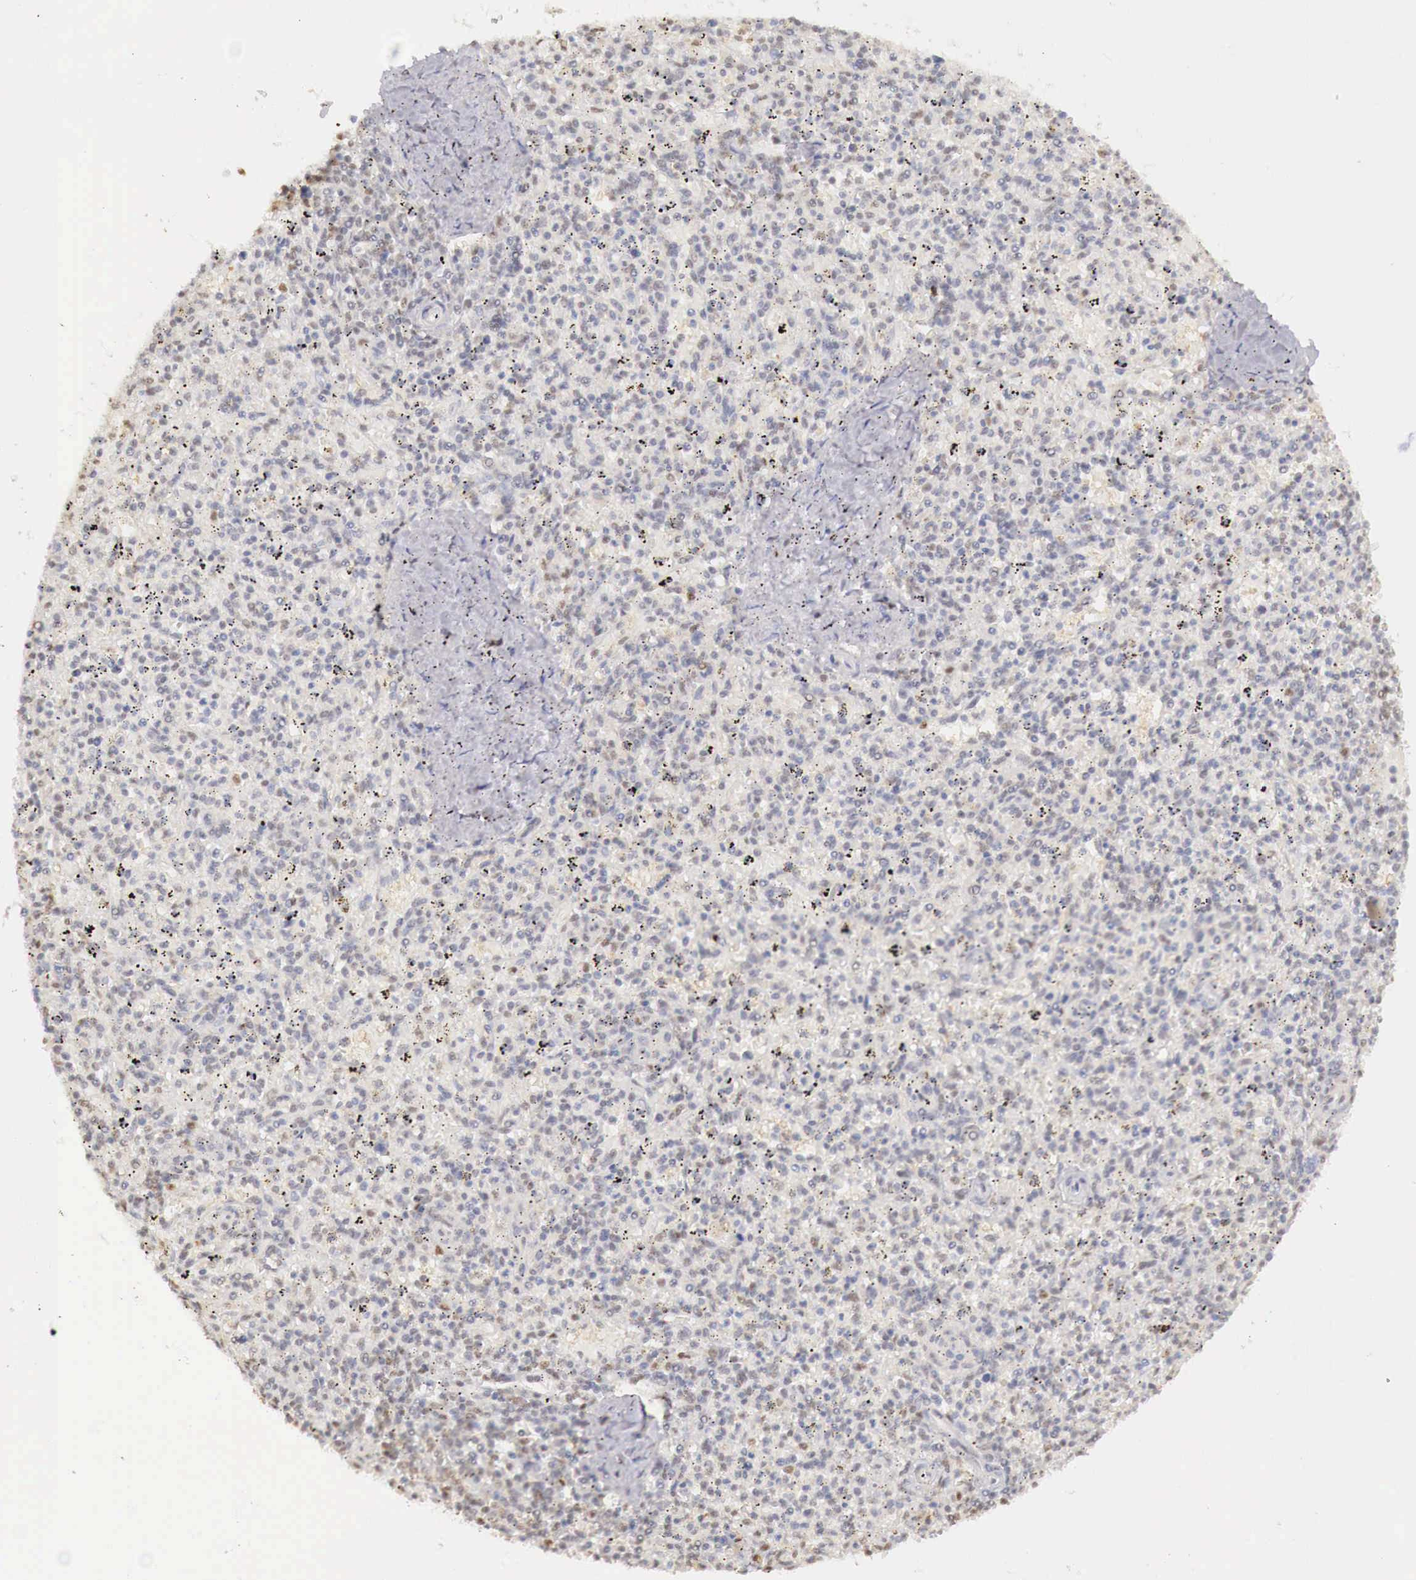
{"staining": {"intensity": "negative", "quantity": "none", "location": "none"}, "tissue": "spleen", "cell_type": "Cells in red pulp", "image_type": "normal", "snomed": [{"axis": "morphology", "description": "Normal tissue, NOS"}, {"axis": "topography", "description": "Spleen"}], "caption": "A histopathology image of human spleen is negative for staining in cells in red pulp. (DAB immunohistochemistry visualized using brightfield microscopy, high magnification).", "gene": "UBA1", "patient": {"sex": "male", "age": 72}}